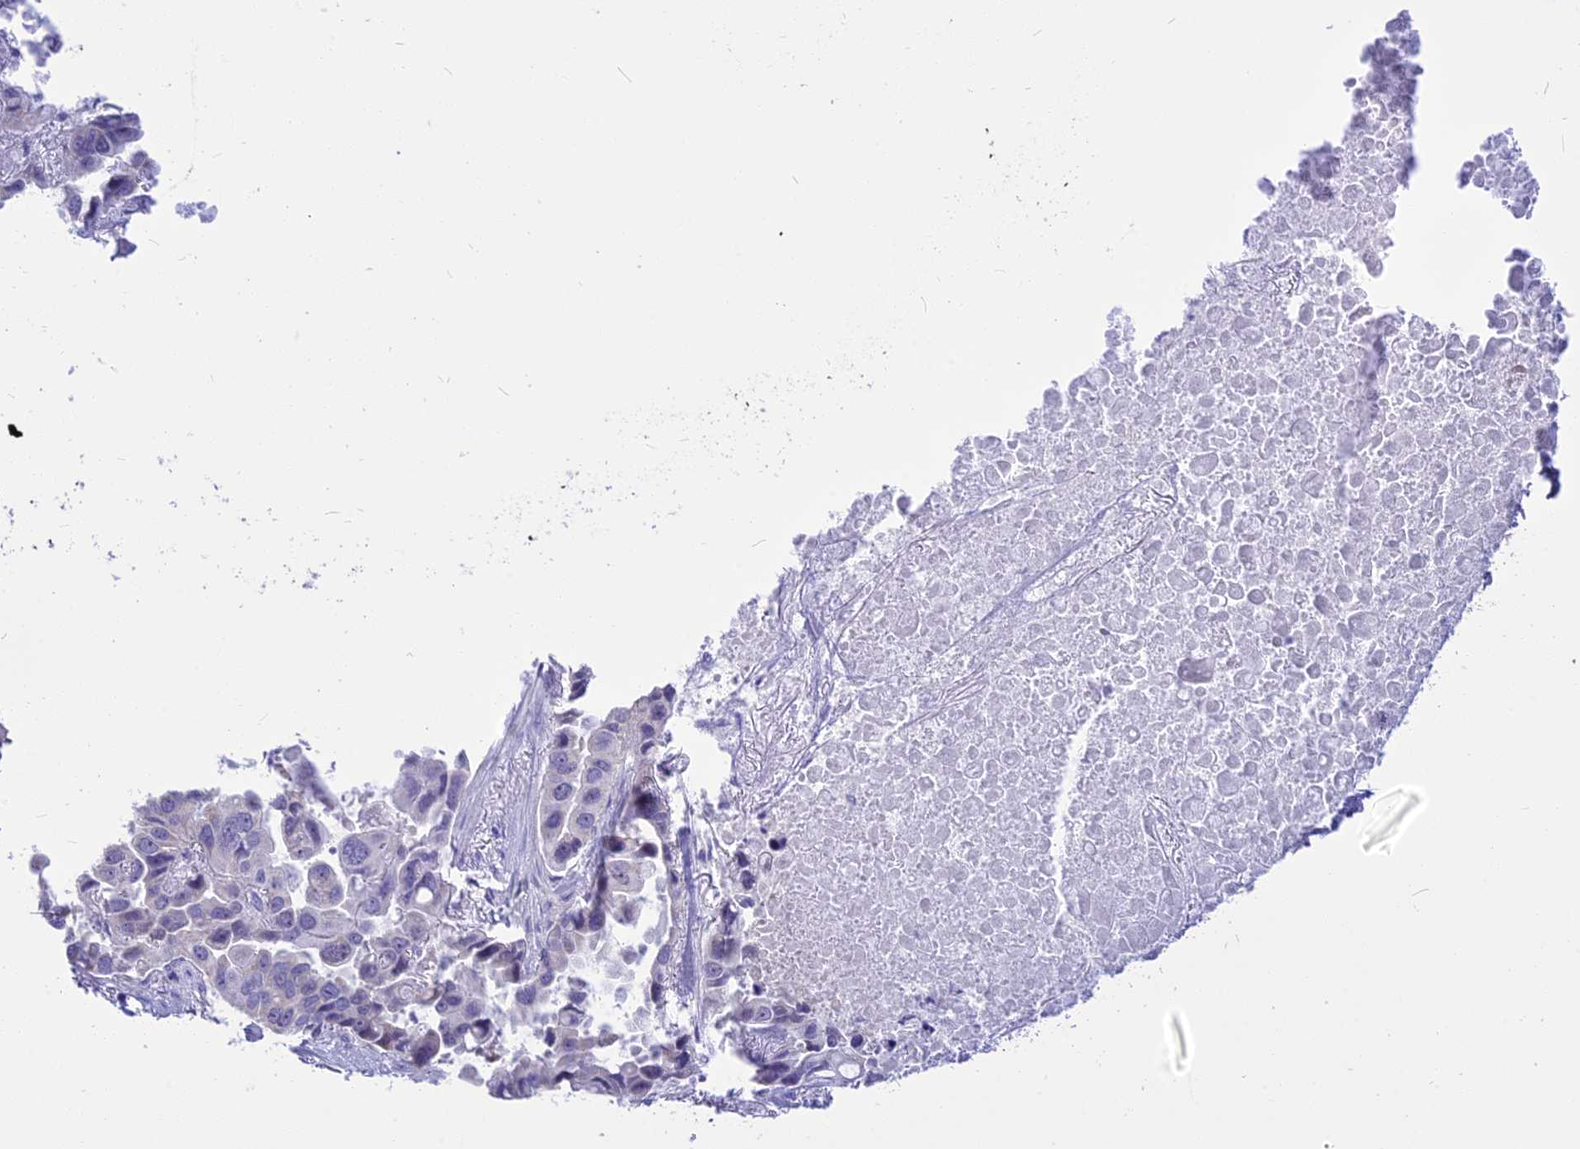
{"staining": {"intensity": "negative", "quantity": "none", "location": "none"}, "tissue": "lung cancer", "cell_type": "Tumor cells", "image_type": "cancer", "snomed": [{"axis": "morphology", "description": "Adenocarcinoma, NOS"}, {"axis": "topography", "description": "Lung"}], "caption": "IHC image of neoplastic tissue: lung cancer (adenocarcinoma) stained with DAB (3,3'-diaminobenzidine) displays no significant protein staining in tumor cells.", "gene": "CMSS1", "patient": {"sex": "male", "age": 64}}